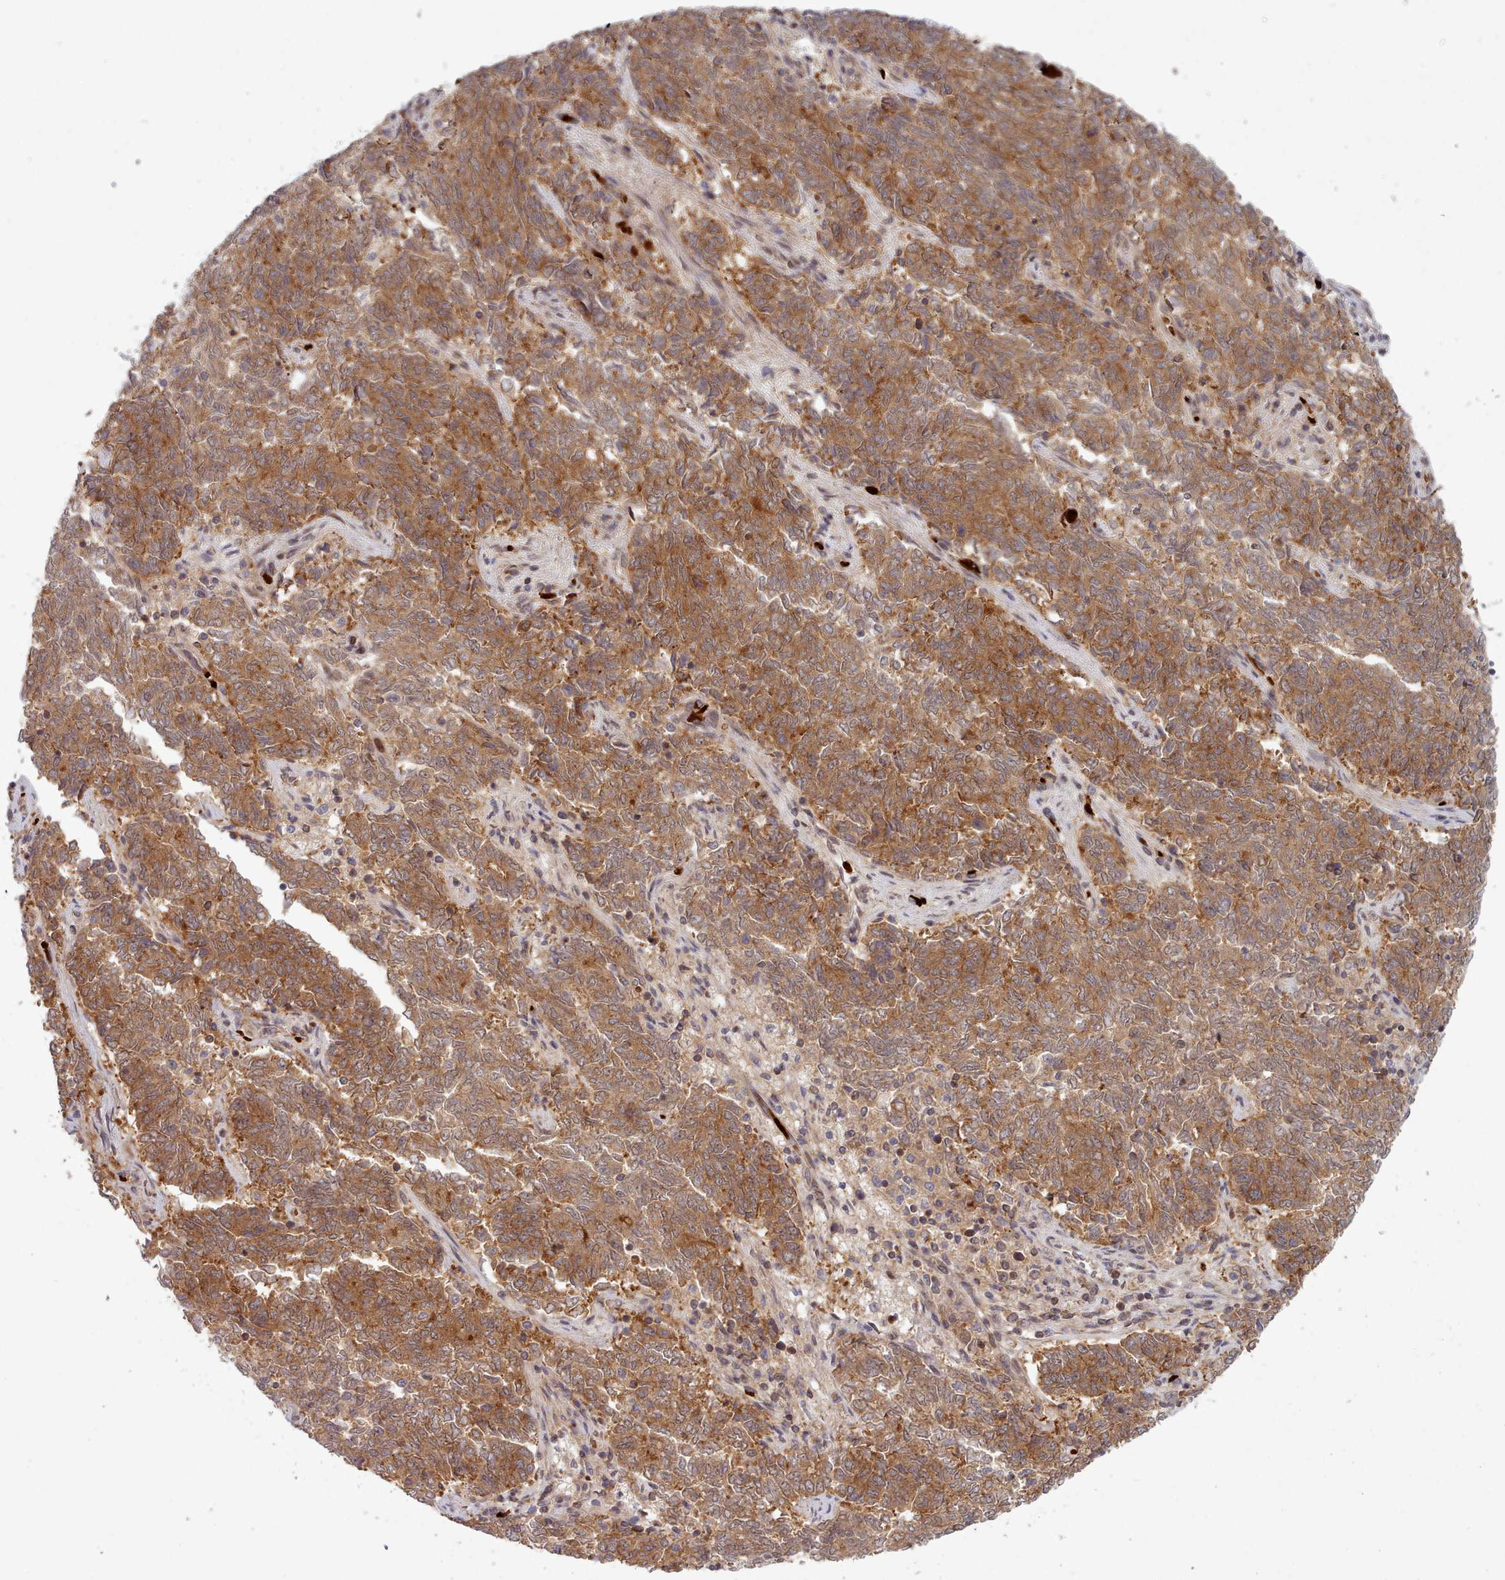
{"staining": {"intensity": "strong", "quantity": ">75%", "location": "cytoplasmic/membranous"}, "tissue": "endometrial cancer", "cell_type": "Tumor cells", "image_type": "cancer", "snomed": [{"axis": "morphology", "description": "Adenocarcinoma, NOS"}, {"axis": "topography", "description": "Endometrium"}], "caption": "Protein staining exhibits strong cytoplasmic/membranous positivity in about >75% of tumor cells in endometrial cancer (adenocarcinoma). Immunohistochemistry (ihc) stains the protein in brown and the nuclei are stained blue.", "gene": "UBE2G1", "patient": {"sex": "female", "age": 80}}